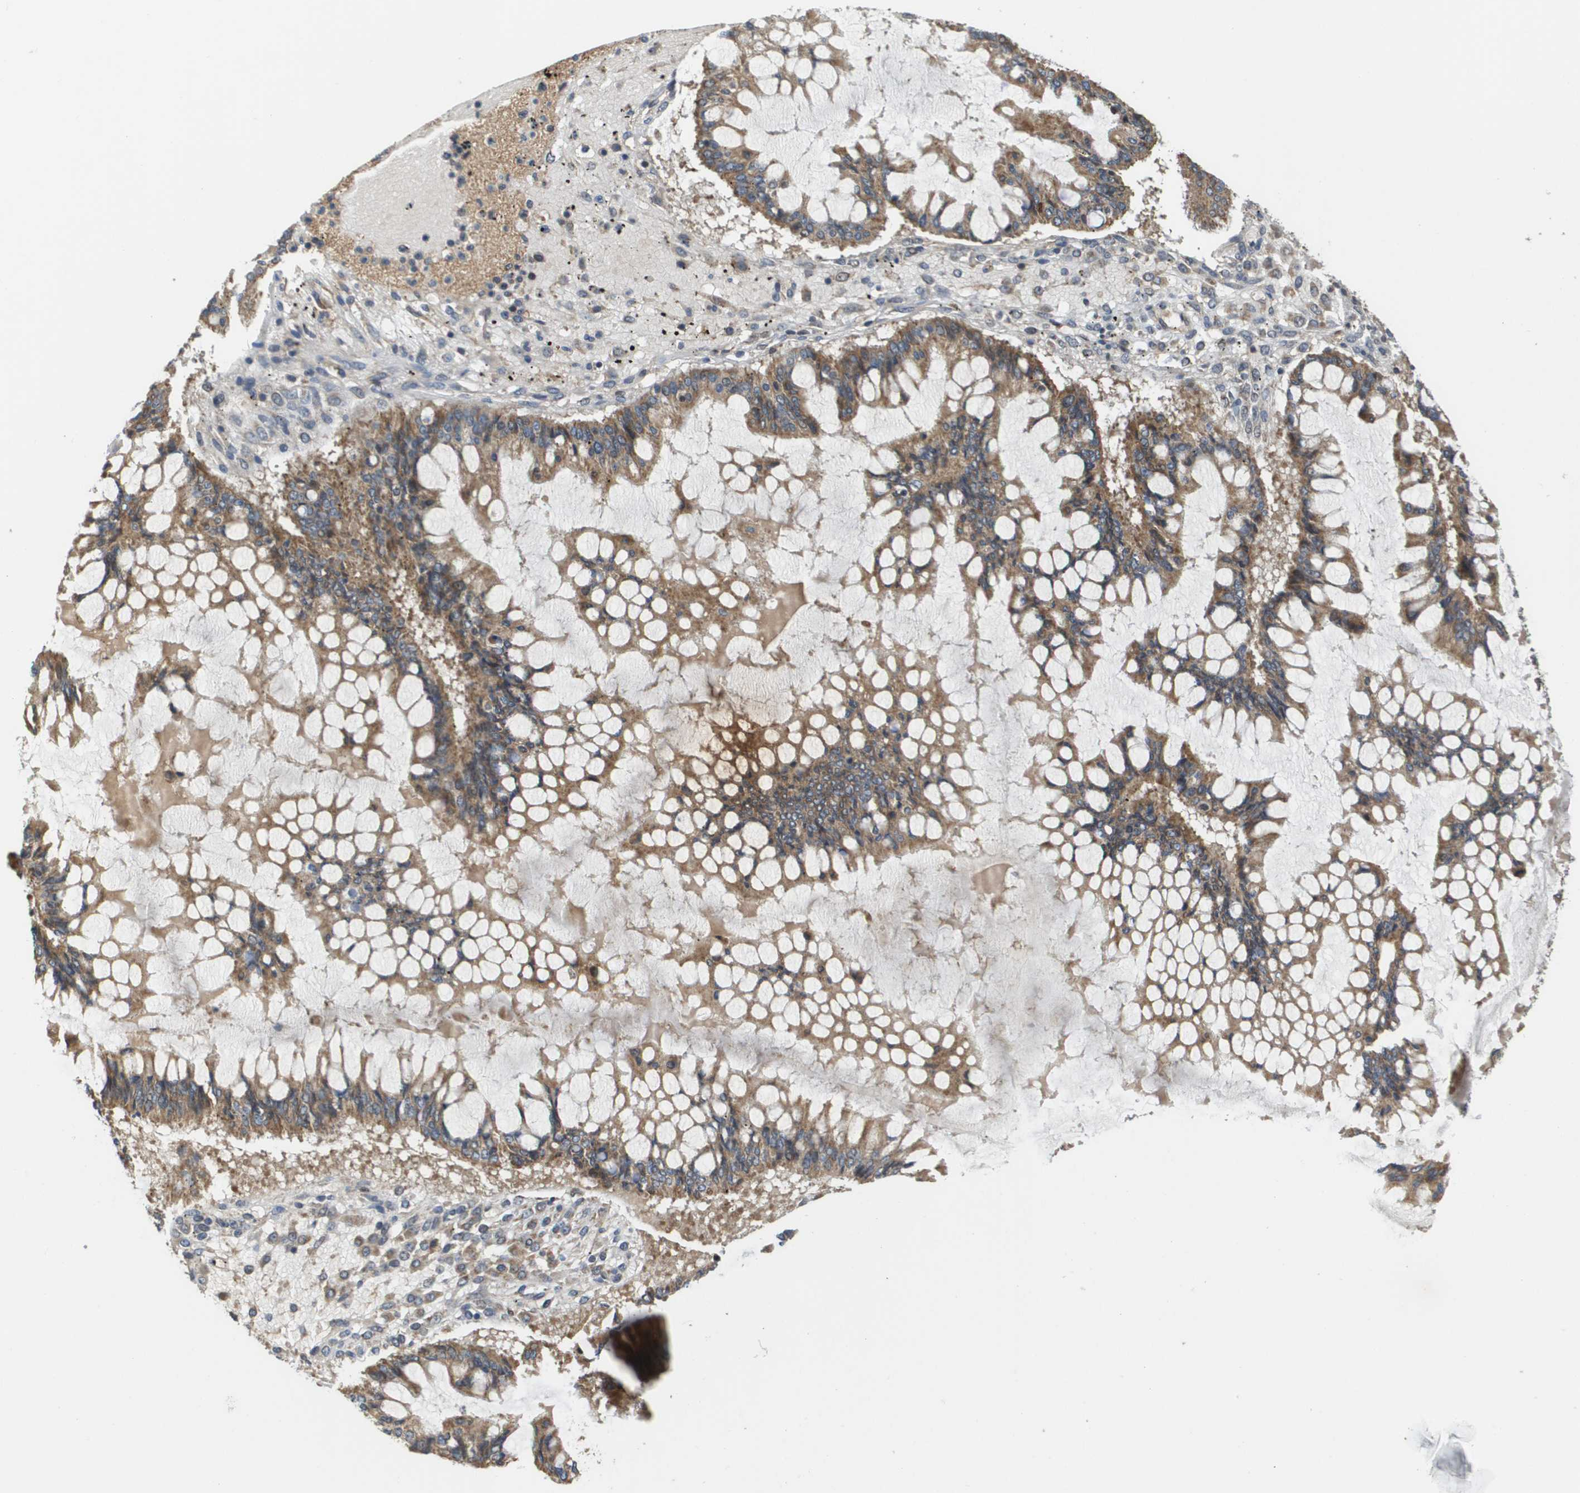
{"staining": {"intensity": "moderate", "quantity": ">75%", "location": "cytoplasmic/membranous"}, "tissue": "ovarian cancer", "cell_type": "Tumor cells", "image_type": "cancer", "snomed": [{"axis": "morphology", "description": "Cystadenocarcinoma, mucinous, NOS"}, {"axis": "topography", "description": "Ovary"}], "caption": "This is an image of immunohistochemistry (IHC) staining of ovarian cancer, which shows moderate staining in the cytoplasmic/membranous of tumor cells.", "gene": "RBM38", "patient": {"sex": "female", "age": 73}}